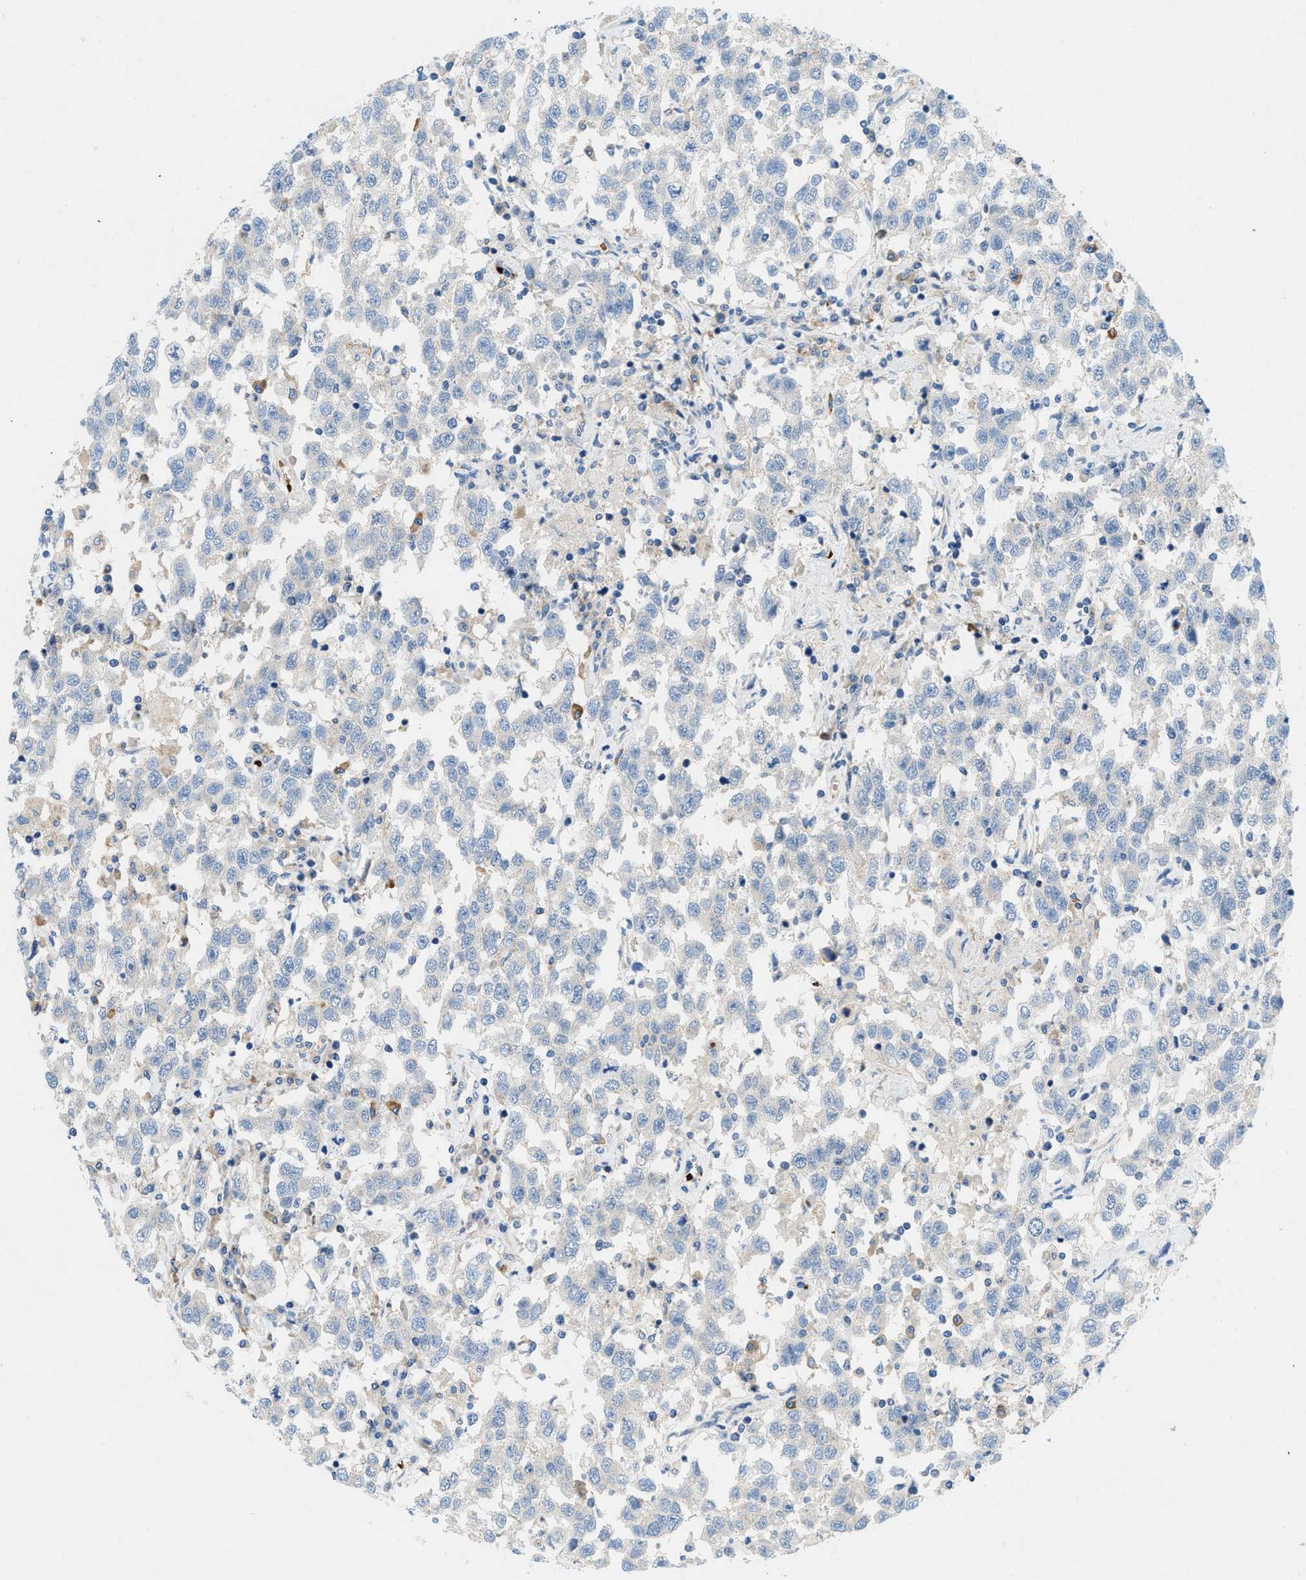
{"staining": {"intensity": "negative", "quantity": "none", "location": "none"}, "tissue": "testis cancer", "cell_type": "Tumor cells", "image_type": "cancer", "snomed": [{"axis": "morphology", "description": "Seminoma, NOS"}, {"axis": "topography", "description": "Testis"}], "caption": "This is an IHC histopathology image of human seminoma (testis). There is no positivity in tumor cells.", "gene": "ZNF831", "patient": {"sex": "male", "age": 41}}